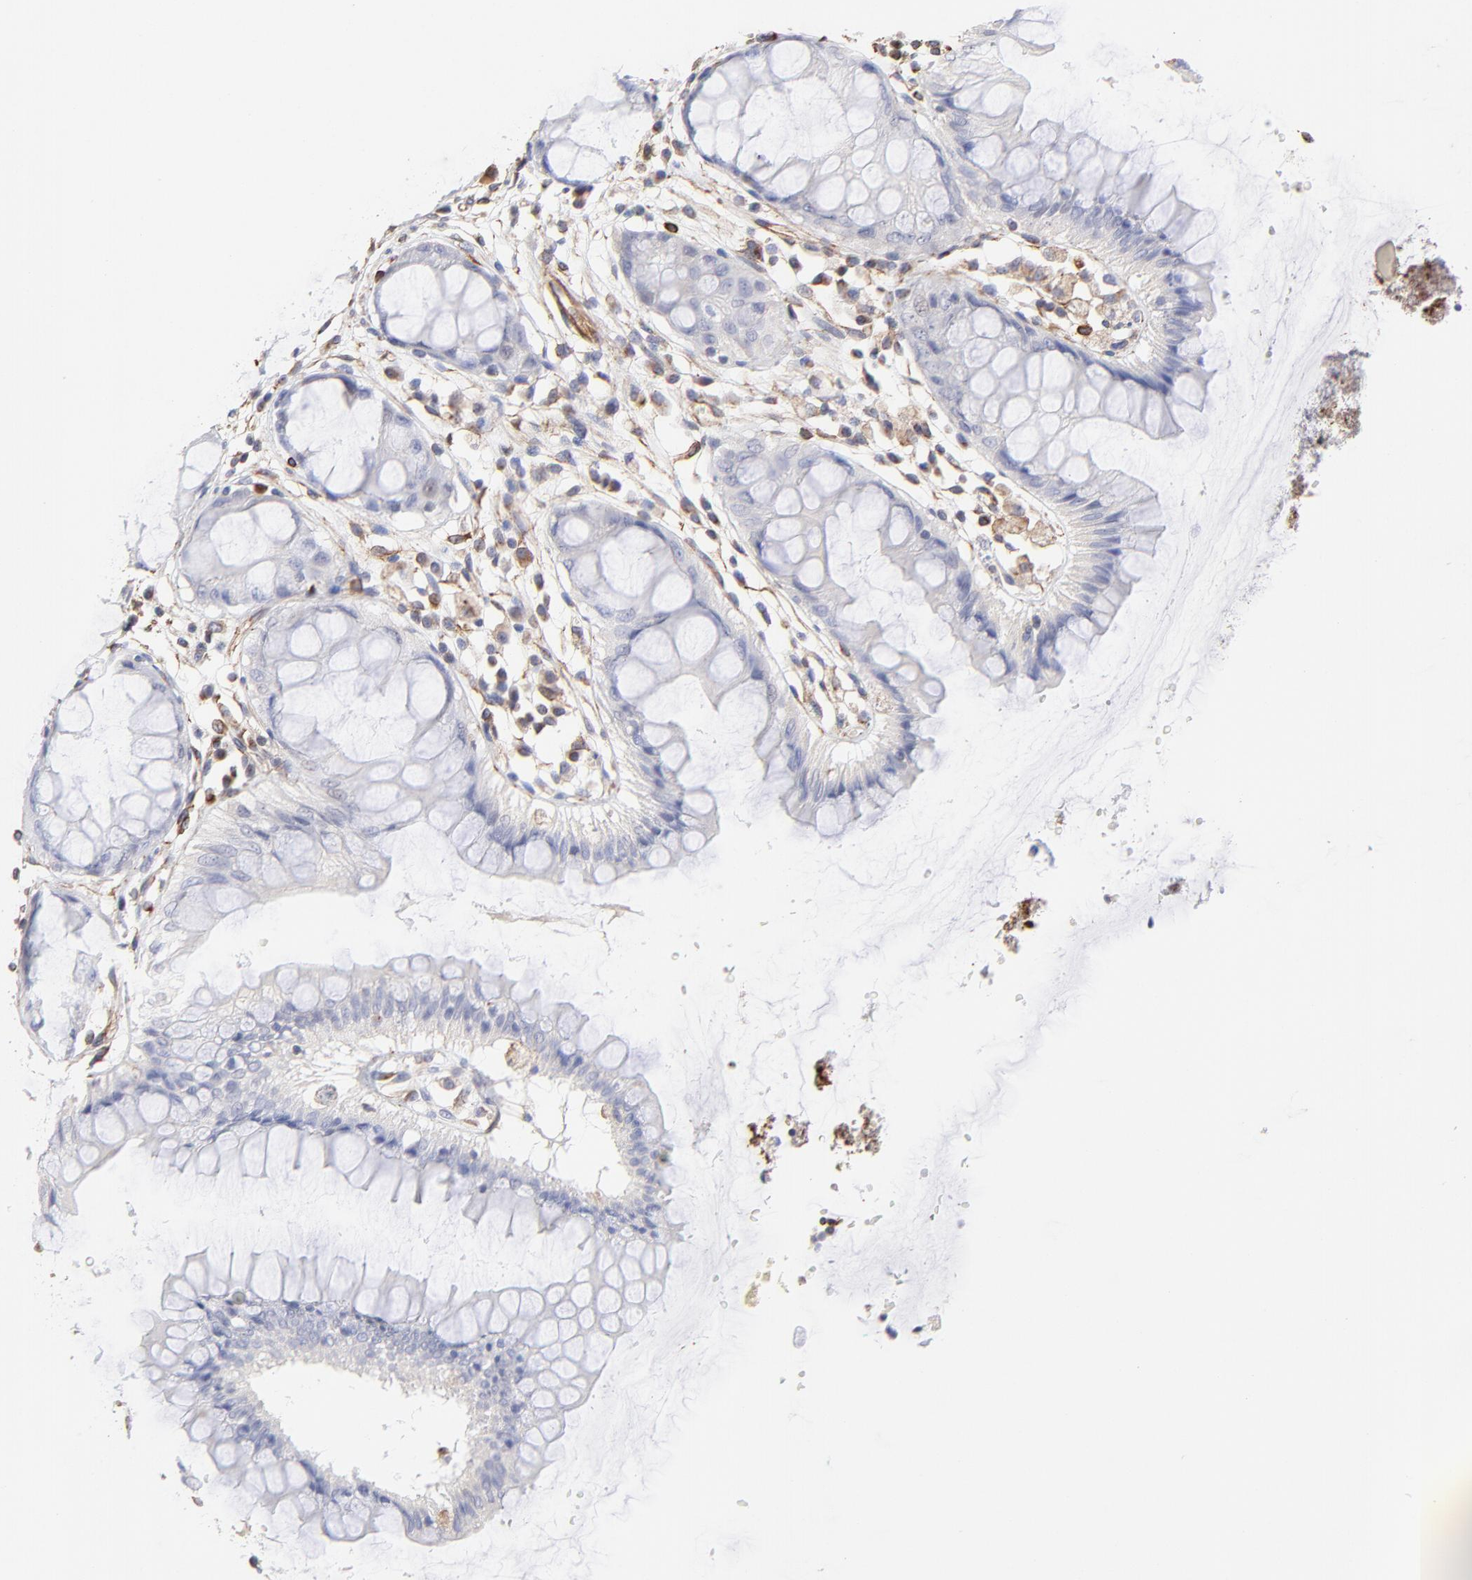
{"staining": {"intensity": "negative", "quantity": "none", "location": "none"}, "tissue": "rectum", "cell_type": "Glandular cells", "image_type": "normal", "snomed": [{"axis": "morphology", "description": "Normal tissue, NOS"}, {"axis": "morphology", "description": "Adenocarcinoma, NOS"}, {"axis": "topography", "description": "Rectum"}], "caption": "IHC of unremarkable human rectum shows no expression in glandular cells. (Stains: DAB immunohistochemistry with hematoxylin counter stain, Microscopy: brightfield microscopy at high magnification).", "gene": "COX8C", "patient": {"sex": "female", "age": 65}}